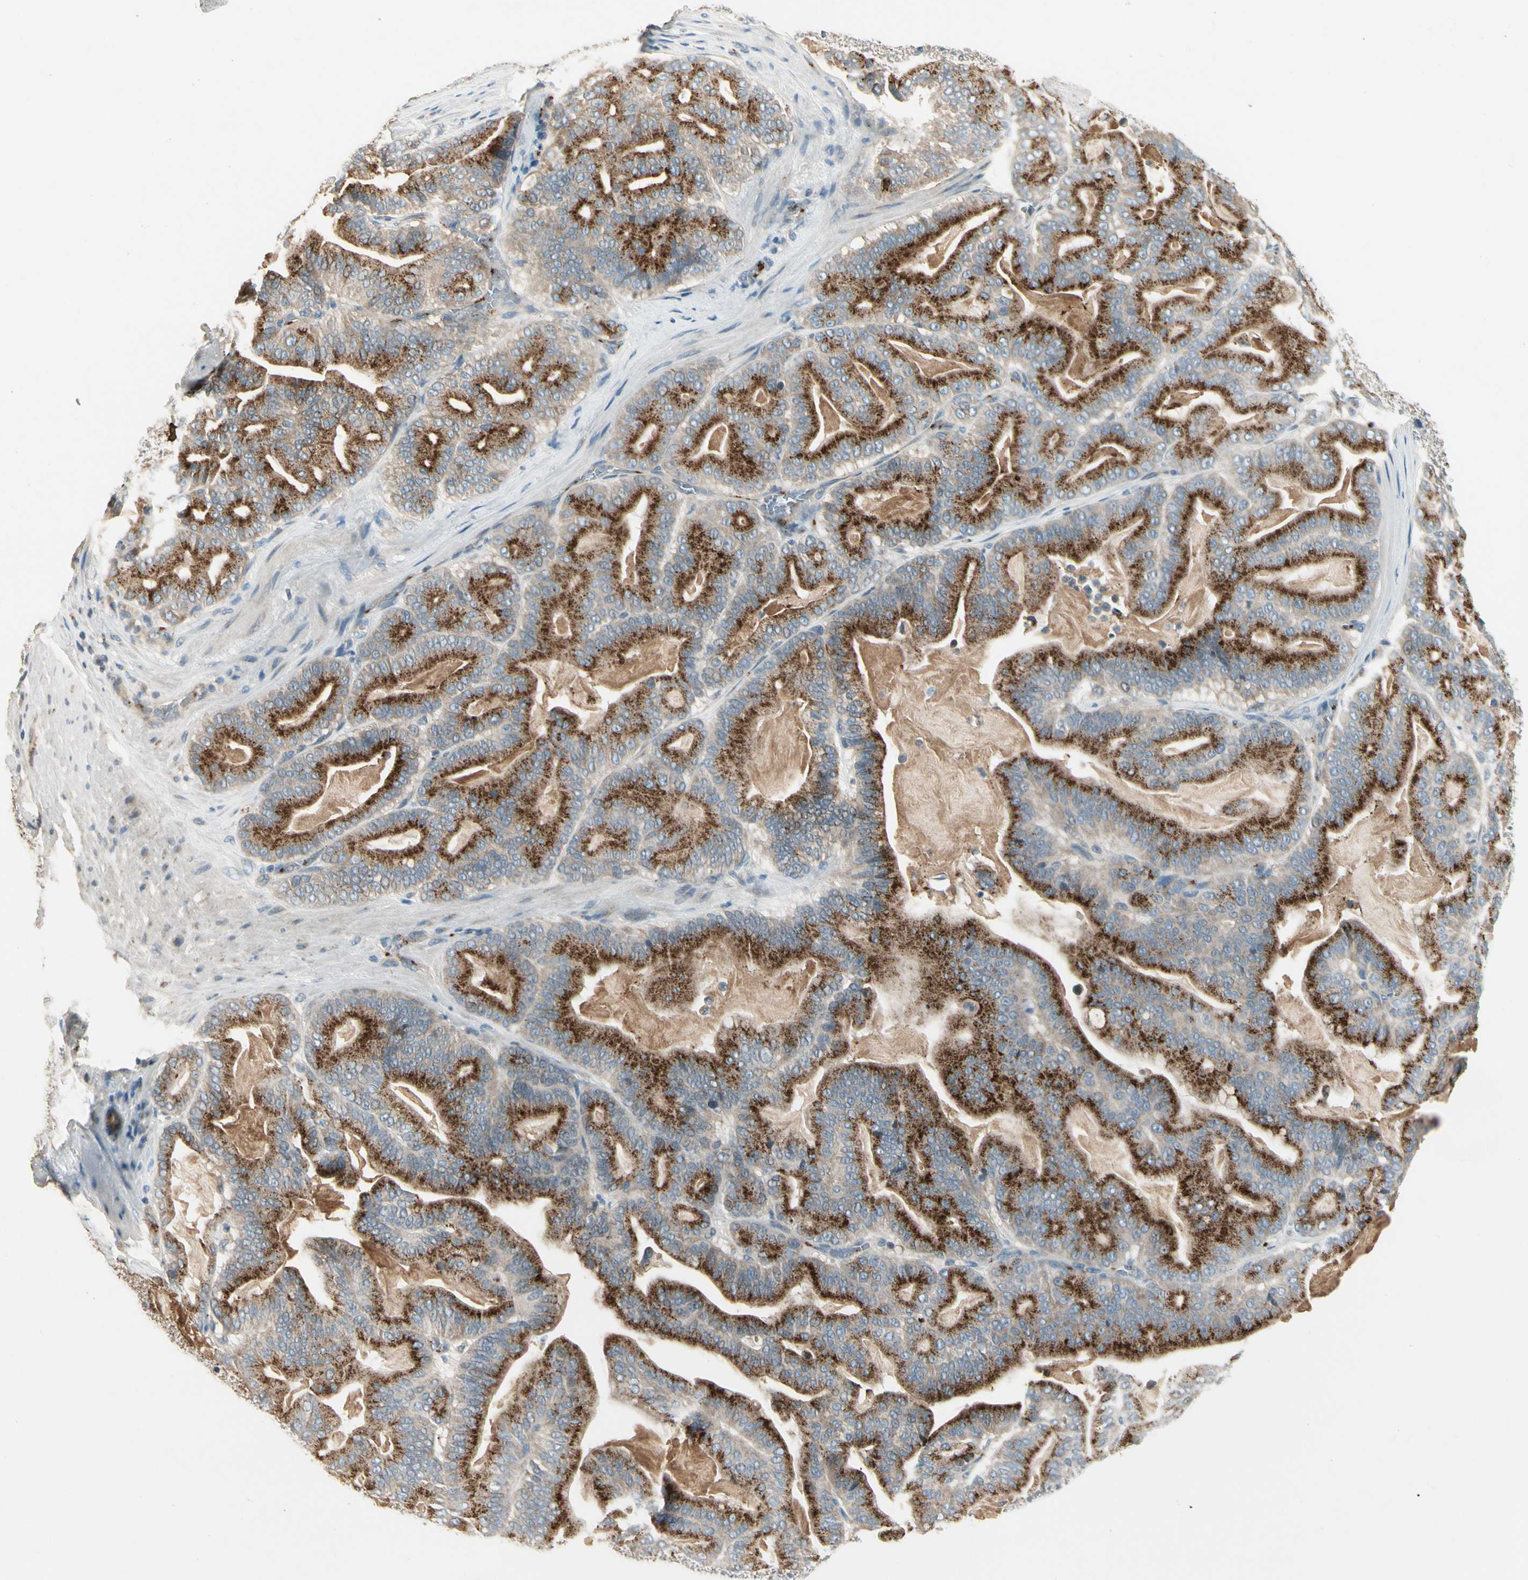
{"staining": {"intensity": "strong", "quantity": ">75%", "location": "cytoplasmic/membranous"}, "tissue": "pancreatic cancer", "cell_type": "Tumor cells", "image_type": "cancer", "snomed": [{"axis": "morphology", "description": "Adenocarcinoma, NOS"}, {"axis": "topography", "description": "Pancreas"}], "caption": "Adenocarcinoma (pancreatic) stained for a protein (brown) displays strong cytoplasmic/membranous positive staining in about >75% of tumor cells.", "gene": "MANSC1", "patient": {"sex": "male", "age": 63}}